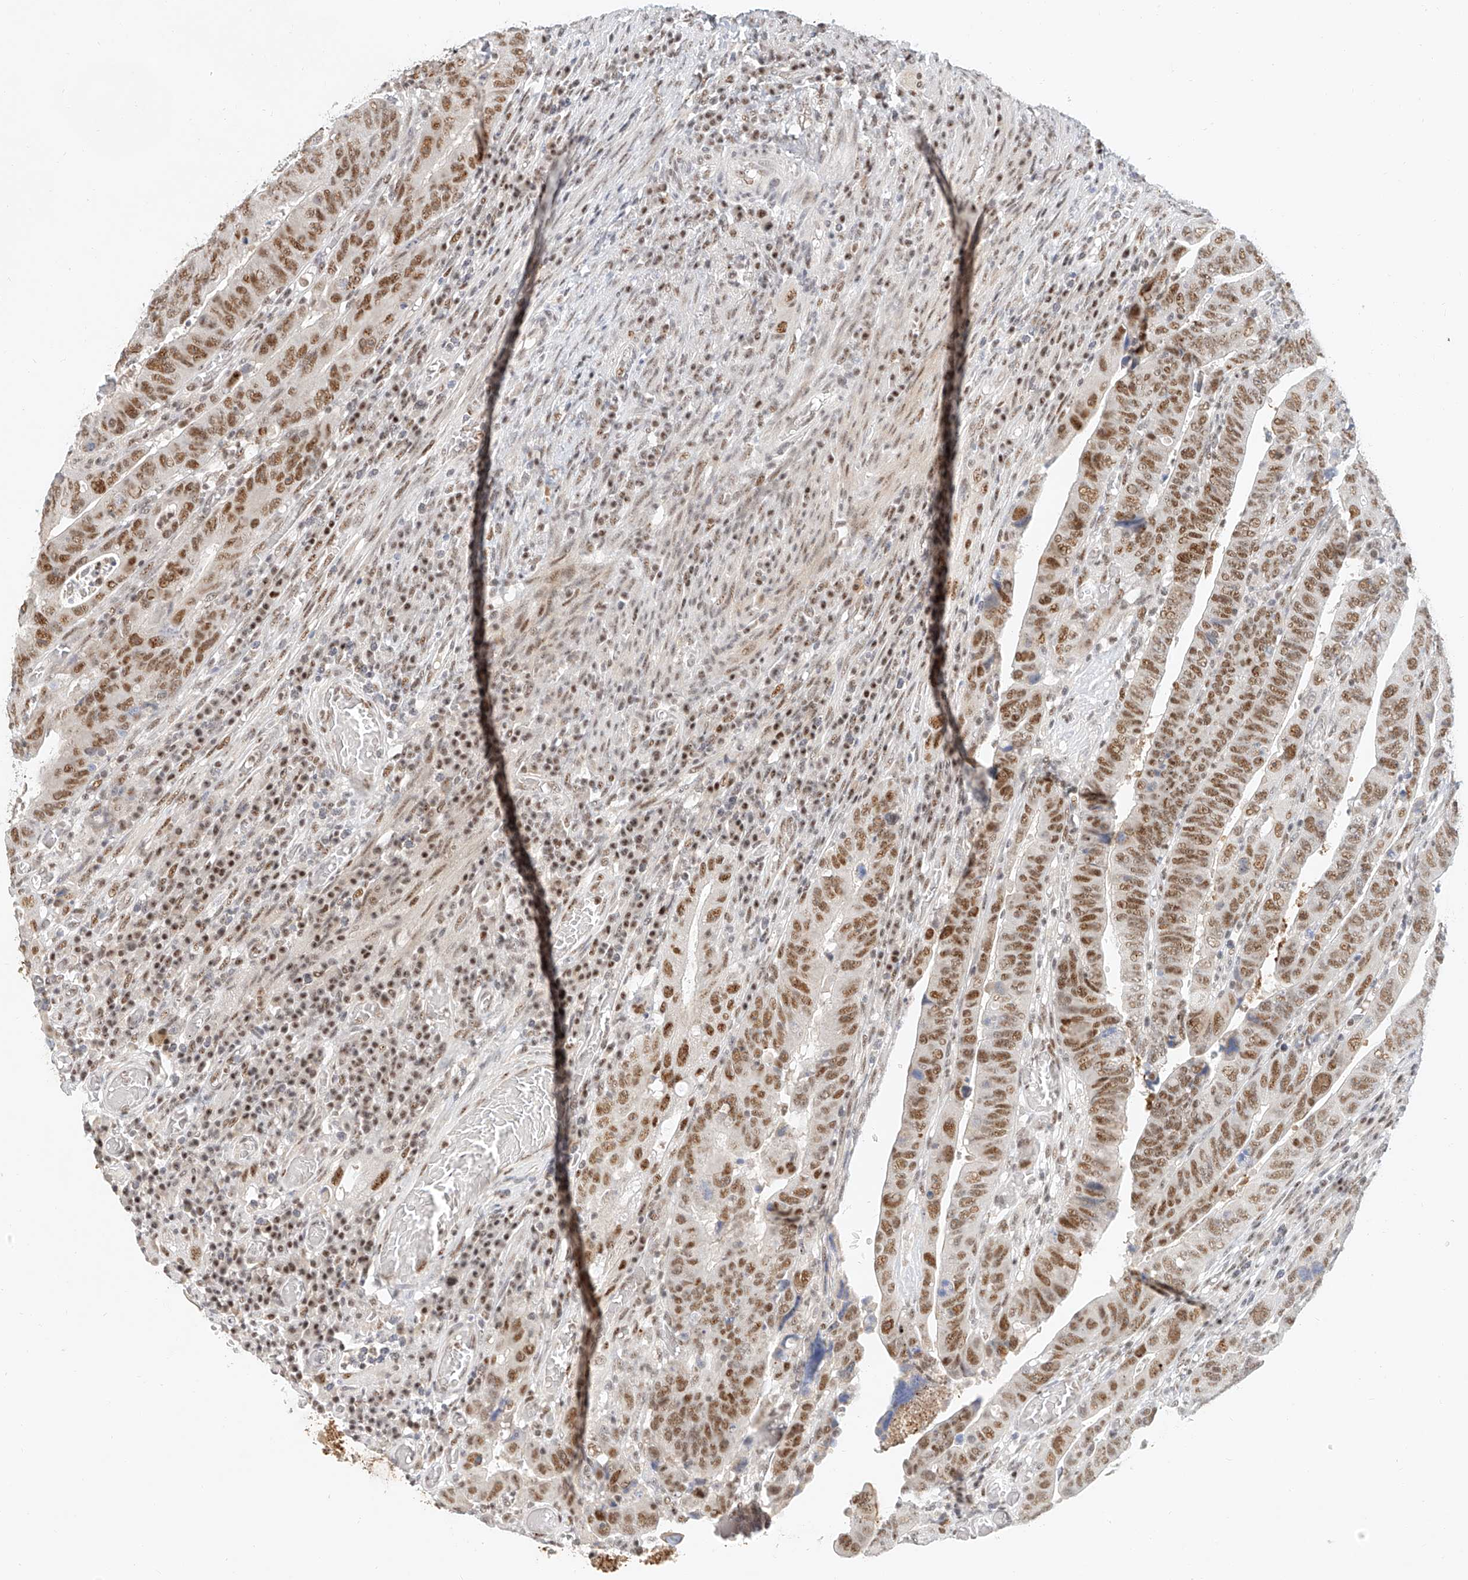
{"staining": {"intensity": "moderate", "quantity": ">75%", "location": "nuclear"}, "tissue": "colorectal cancer", "cell_type": "Tumor cells", "image_type": "cancer", "snomed": [{"axis": "morphology", "description": "Normal tissue, NOS"}, {"axis": "morphology", "description": "Adenocarcinoma, NOS"}, {"axis": "topography", "description": "Rectum"}], "caption": "Immunohistochemistry (IHC) (DAB) staining of colorectal cancer (adenocarcinoma) reveals moderate nuclear protein positivity in approximately >75% of tumor cells. The protein is shown in brown color, while the nuclei are stained blue.", "gene": "CXorf58", "patient": {"sex": "female", "age": 65}}